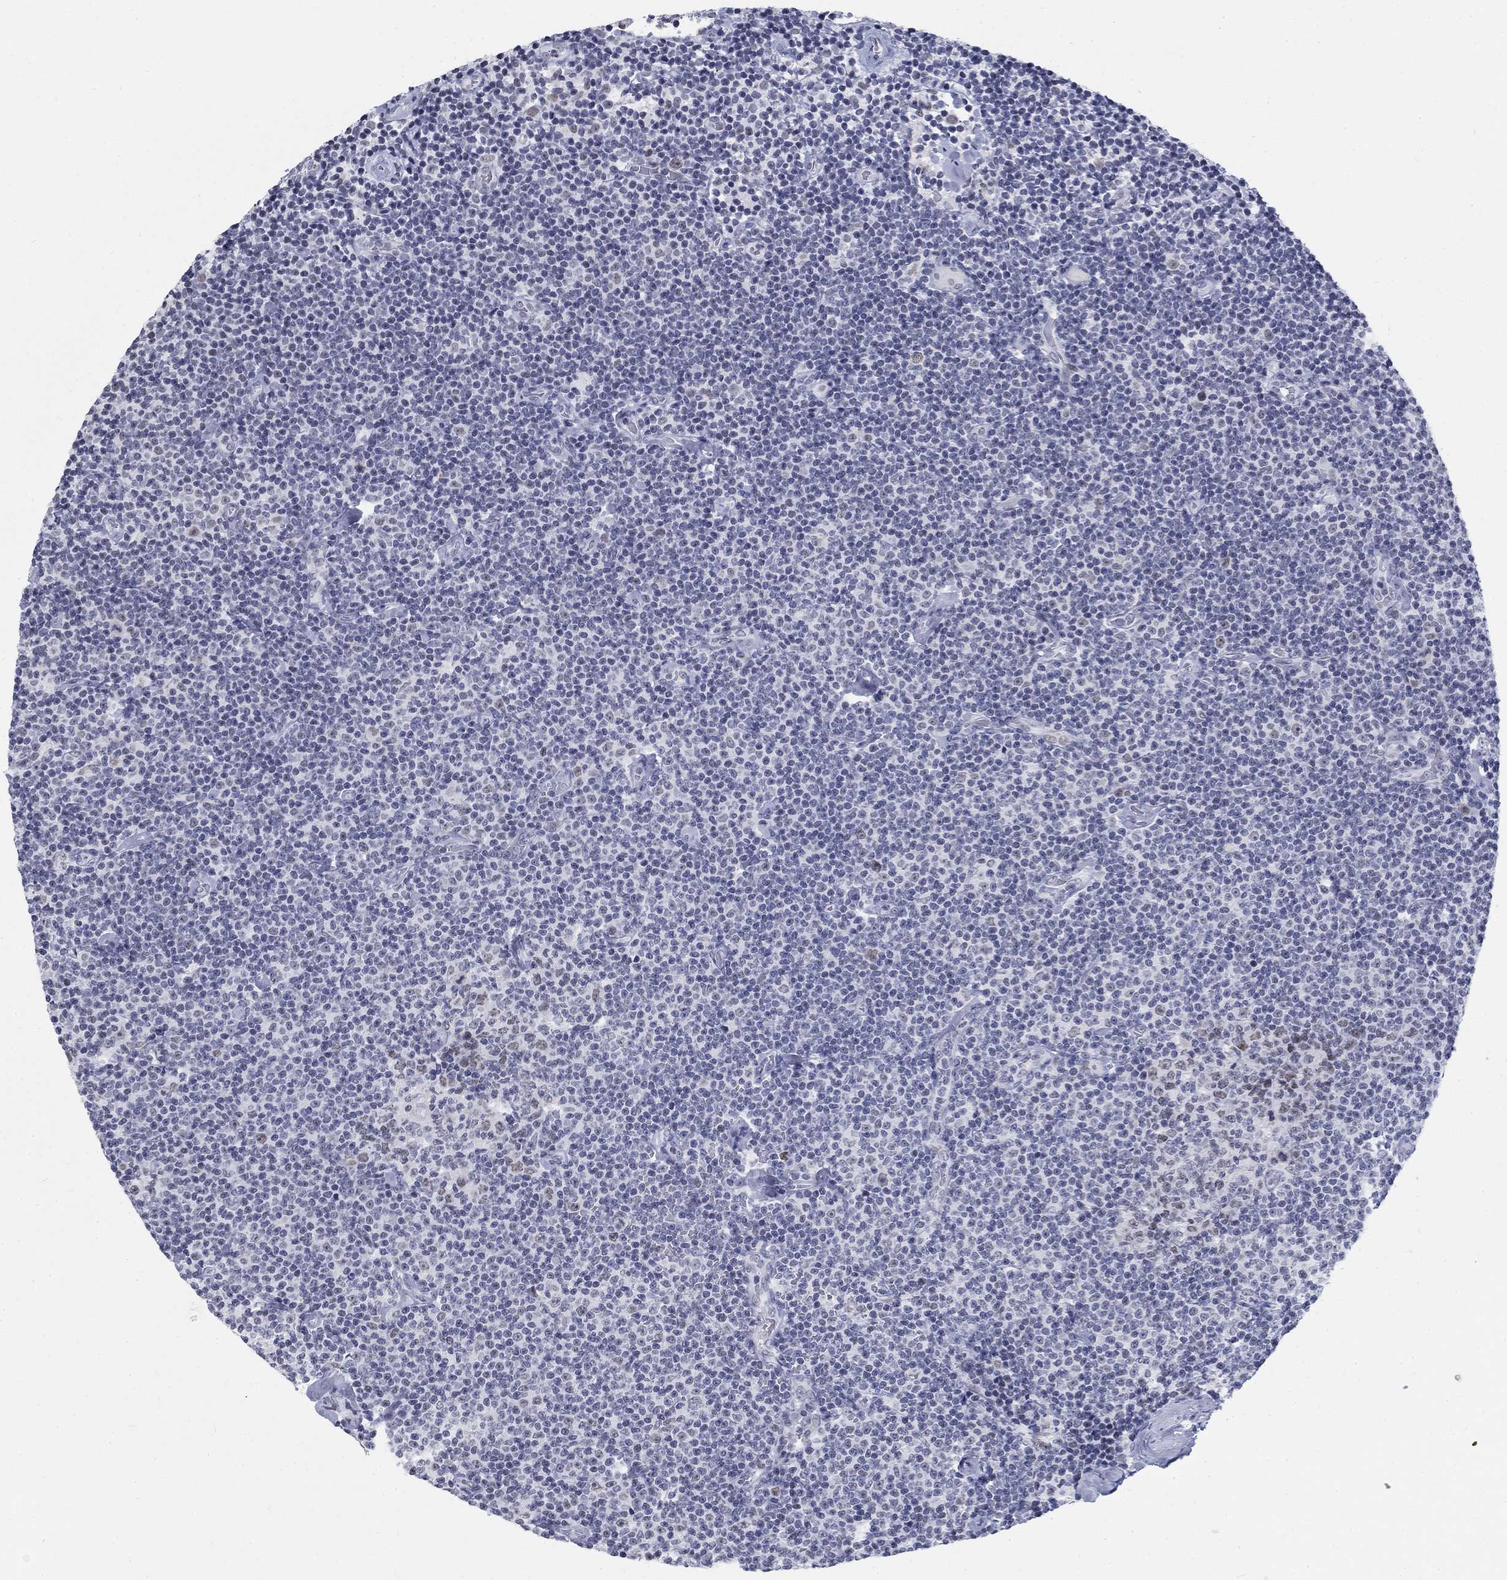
{"staining": {"intensity": "negative", "quantity": "none", "location": "none"}, "tissue": "lymphoma", "cell_type": "Tumor cells", "image_type": "cancer", "snomed": [{"axis": "morphology", "description": "Malignant lymphoma, non-Hodgkin's type, Low grade"}, {"axis": "topography", "description": "Lymph node"}], "caption": "This is a histopathology image of IHC staining of low-grade malignant lymphoma, non-Hodgkin's type, which shows no staining in tumor cells.", "gene": "BHLHE22", "patient": {"sex": "male", "age": 81}}